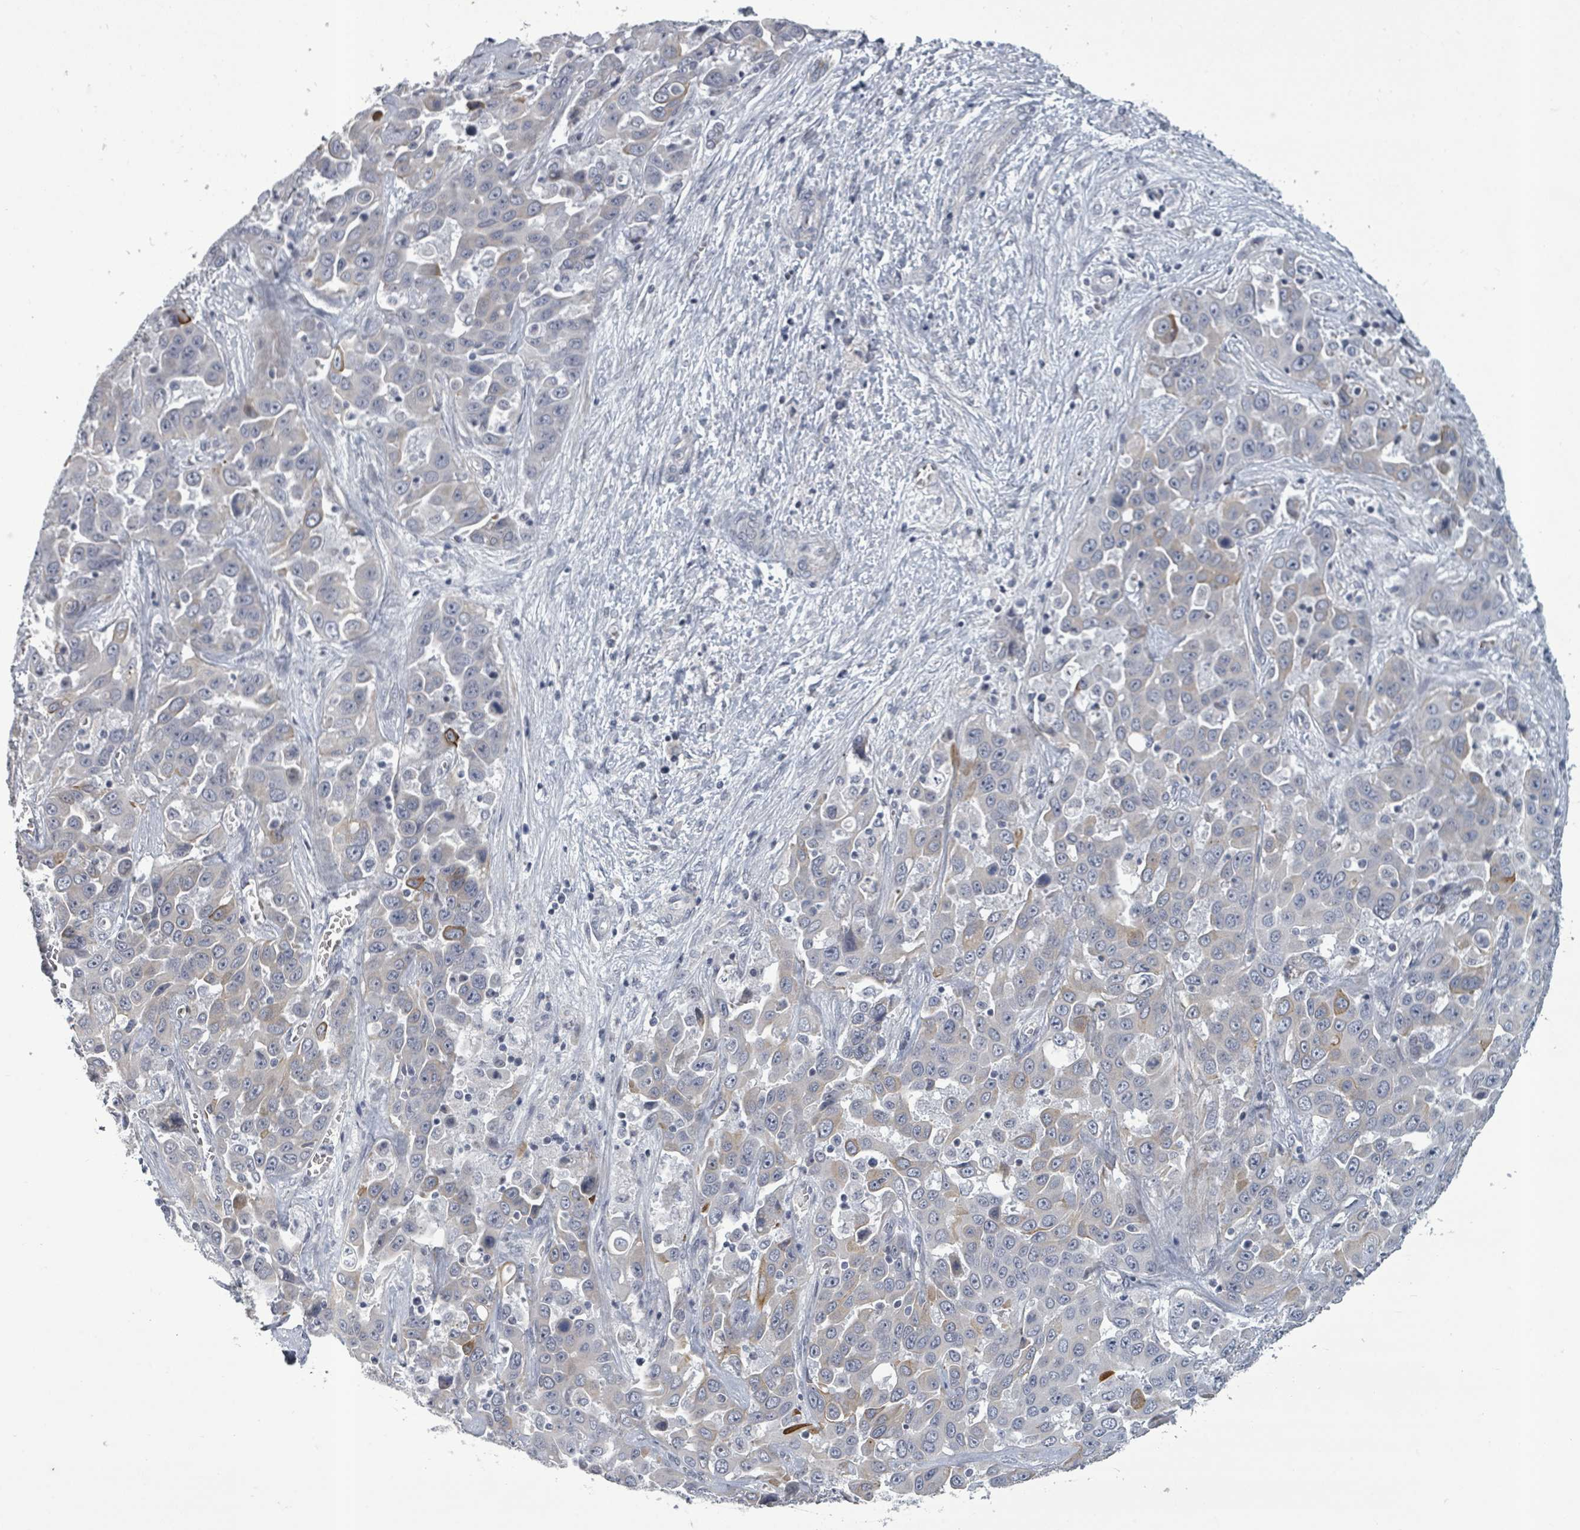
{"staining": {"intensity": "moderate", "quantity": "<25%", "location": "cytoplasmic/membranous"}, "tissue": "liver cancer", "cell_type": "Tumor cells", "image_type": "cancer", "snomed": [{"axis": "morphology", "description": "Cholangiocarcinoma"}, {"axis": "topography", "description": "Liver"}], "caption": "Immunohistochemical staining of liver cancer shows low levels of moderate cytoplasmic/membranous protein staining in approximately <25% of tumor cells.", "gene": "PTPN20", "patient": {"sex": "female", "age": 52}}